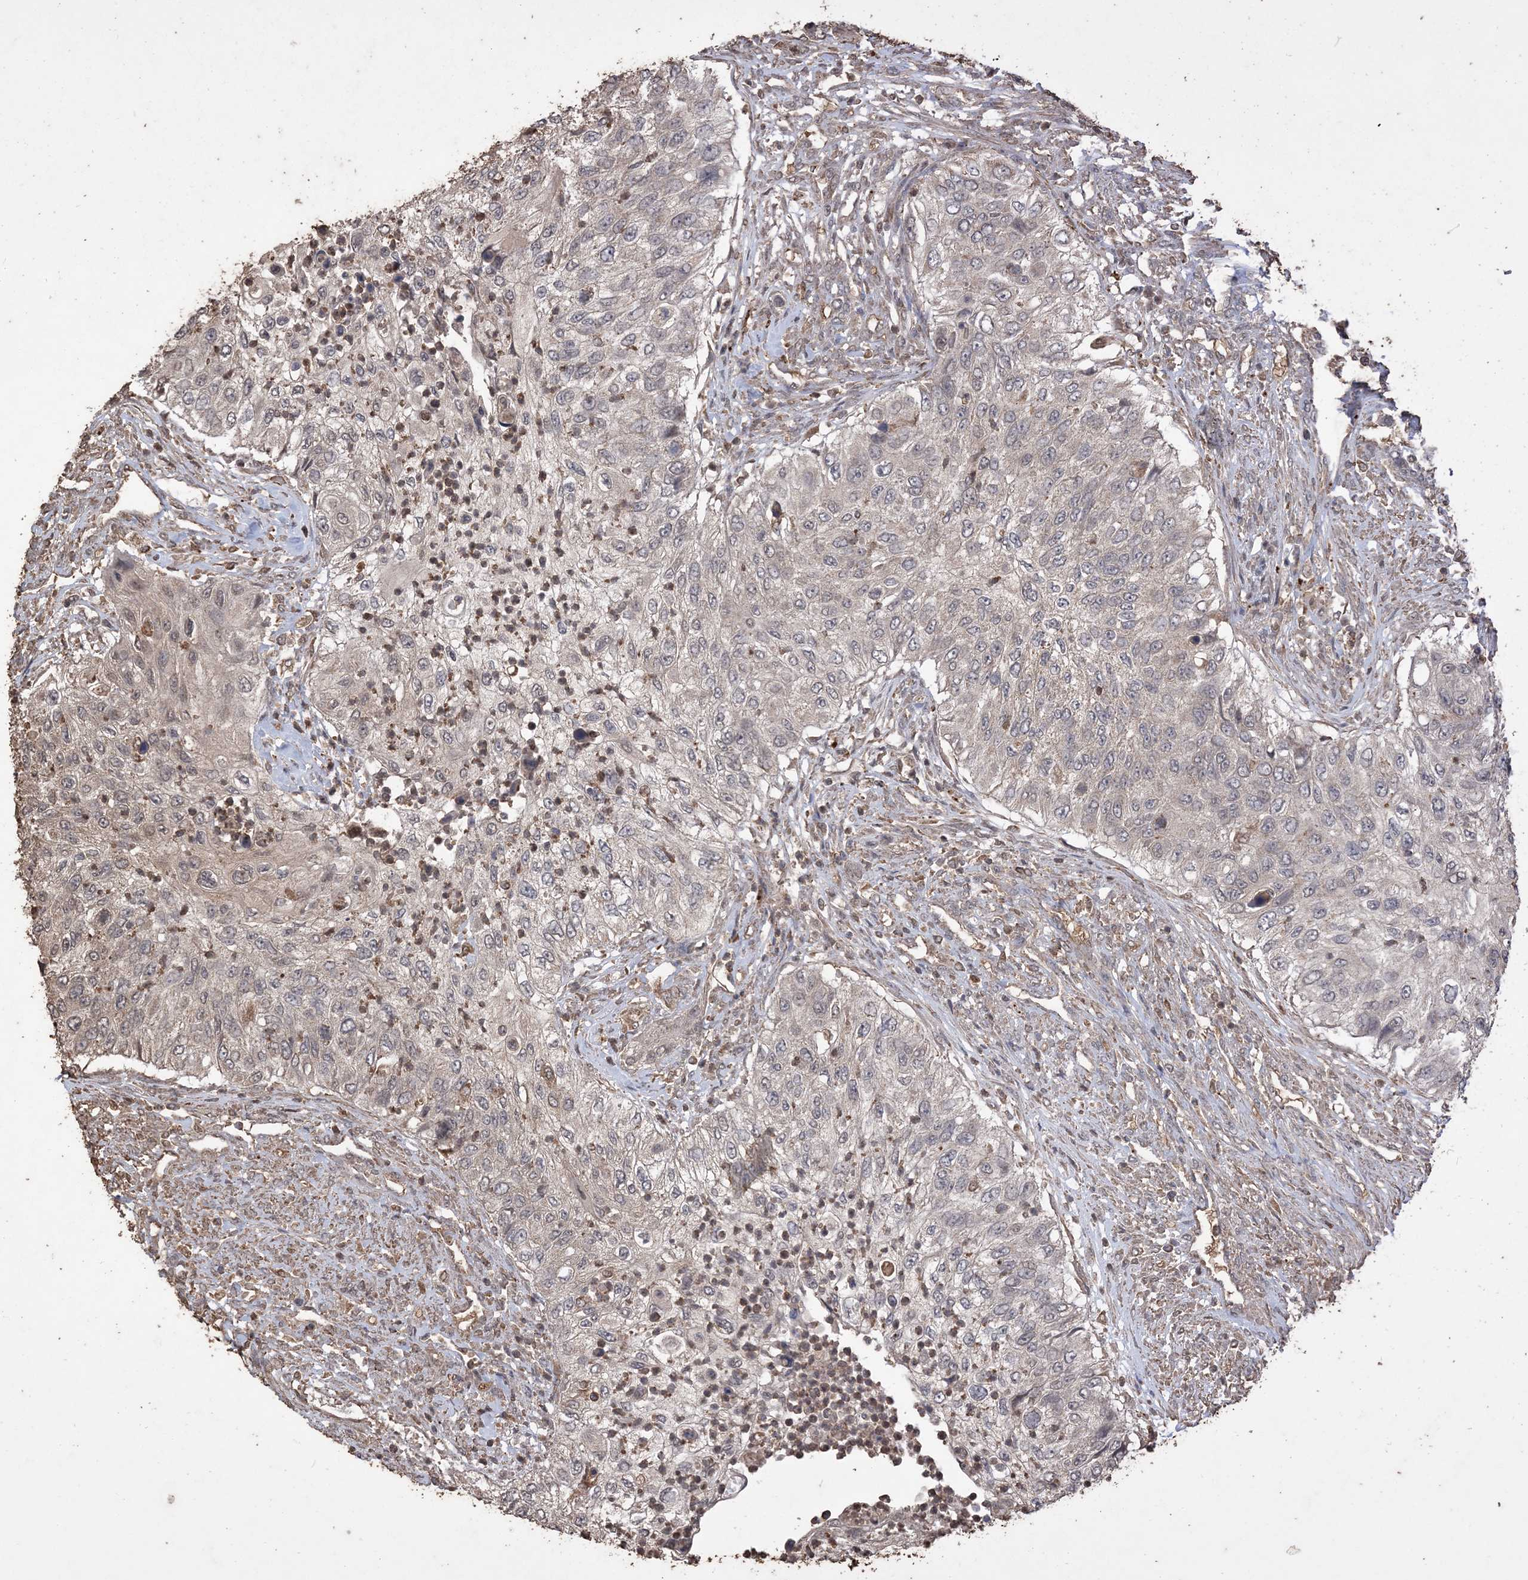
{"staining": {"intensity": "weak", "quantity": "<25%", "location": "cytoplasmic/membranous"}, "tissue": "urothelial cancer", "cell_type": "Tumor cells", "image_type": "cancer", "snomed": [{"axis": "morphology", "description": "Urothelial carcinoma, High grade"}, {"axis": "topography", "description": "Urinary bladder"}], "caption": "IHC photomicrograph of neoplastic tissue: urothelial cancer stained with DAB (3,3'-diaminobenzidine) demonstrates no significant protein positivity in tumor cells. (Brightfield microscopy of DAB immunohistochemistry at high magnification).", "gene": "HPS4", "patient": {"sex": "female", "age": 60}}